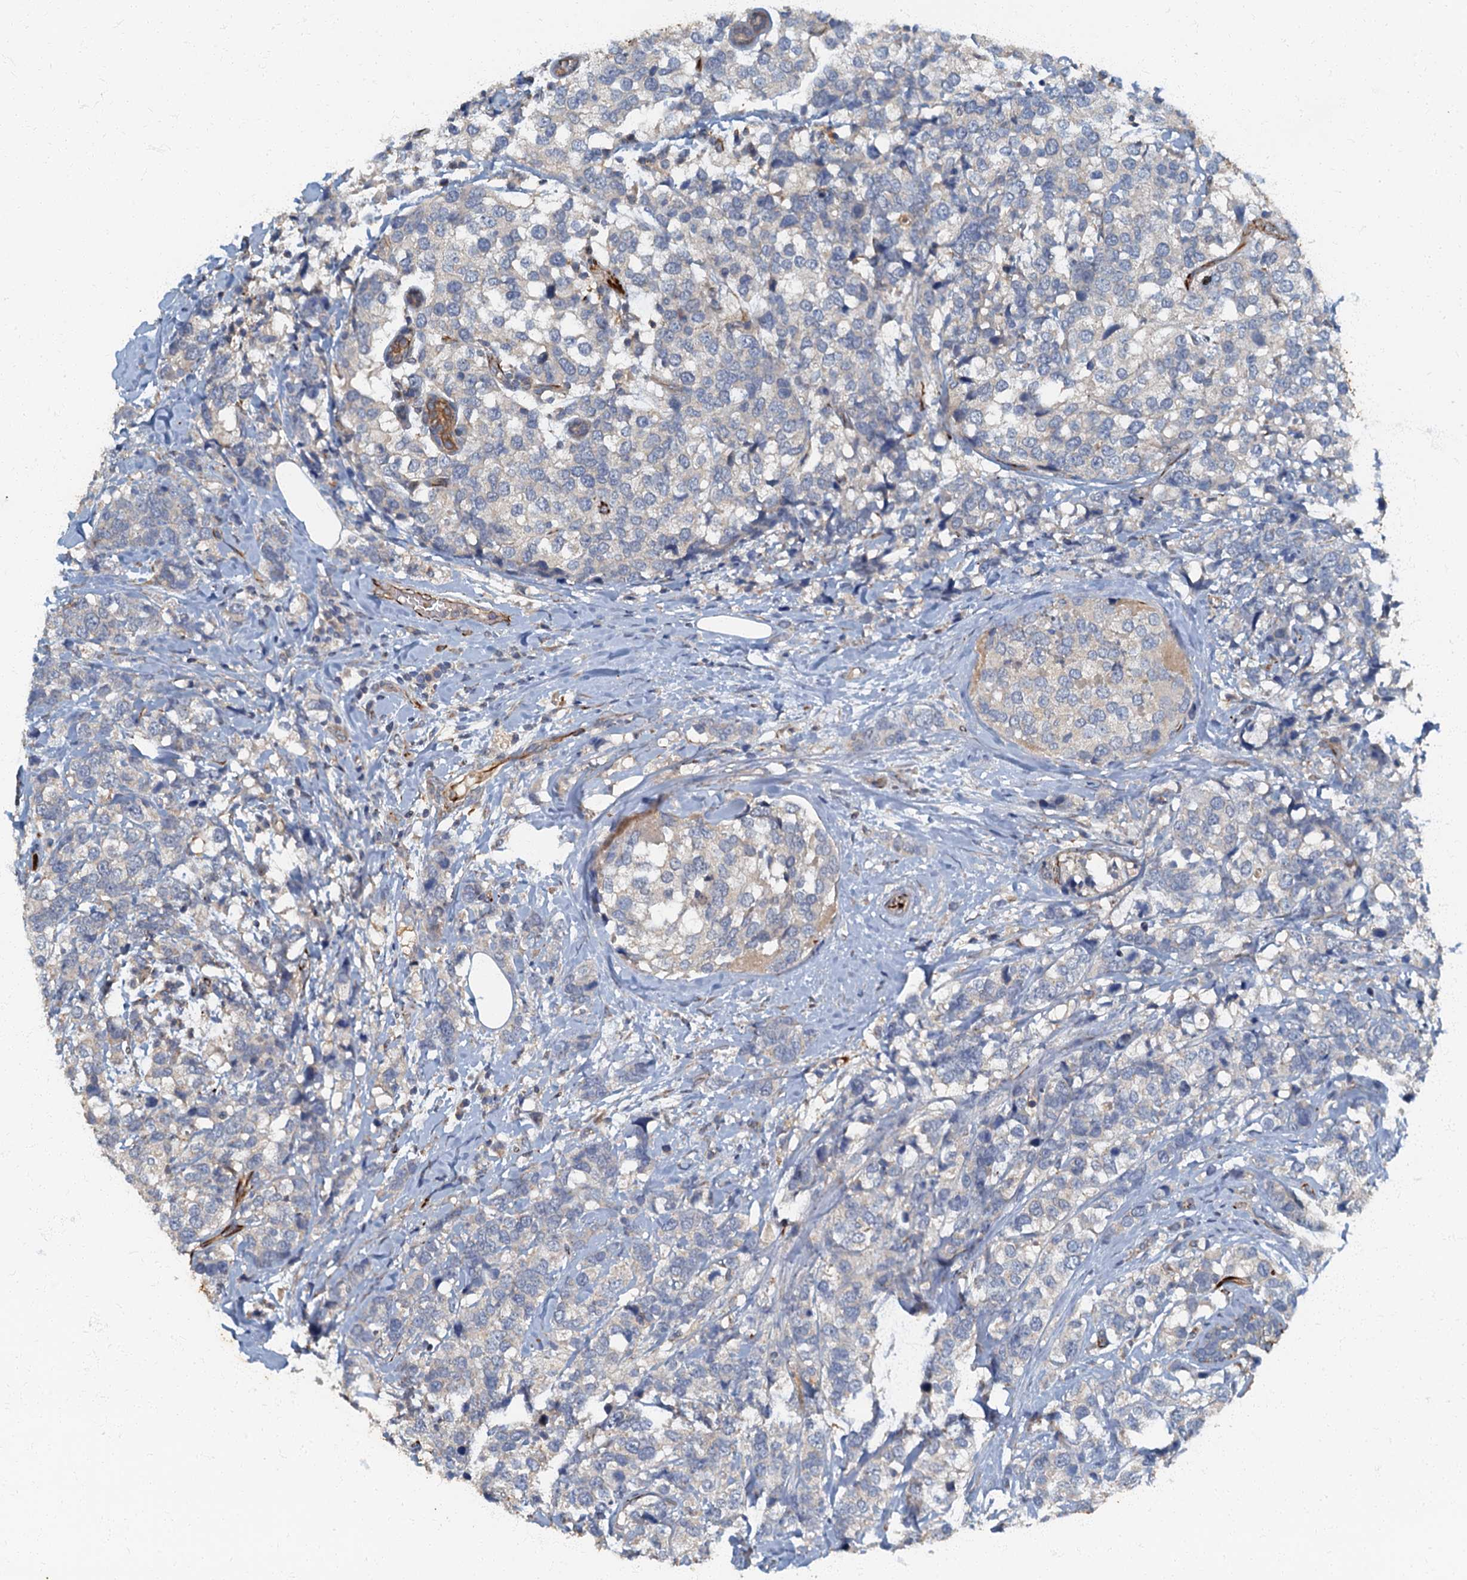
{"staining": {"intensity": "negative", "quantity": "none", "location": "none"}, "tissue": "breast cancer", "cell_type": "Tumor cells", "image_type": "cancer", "snomed": [{"axis": "morphology", "description": "Lobular carcinoma"}, {"axis": "topography", "description": "Breast"}], "caption": "The immunohistochemistry (IHC) image has no significant expression in tumor cells of breast cancer (lobular carcinoma) tissue.", "gene": "ARL11", "patient": {"sex": "female", "age": 59}}